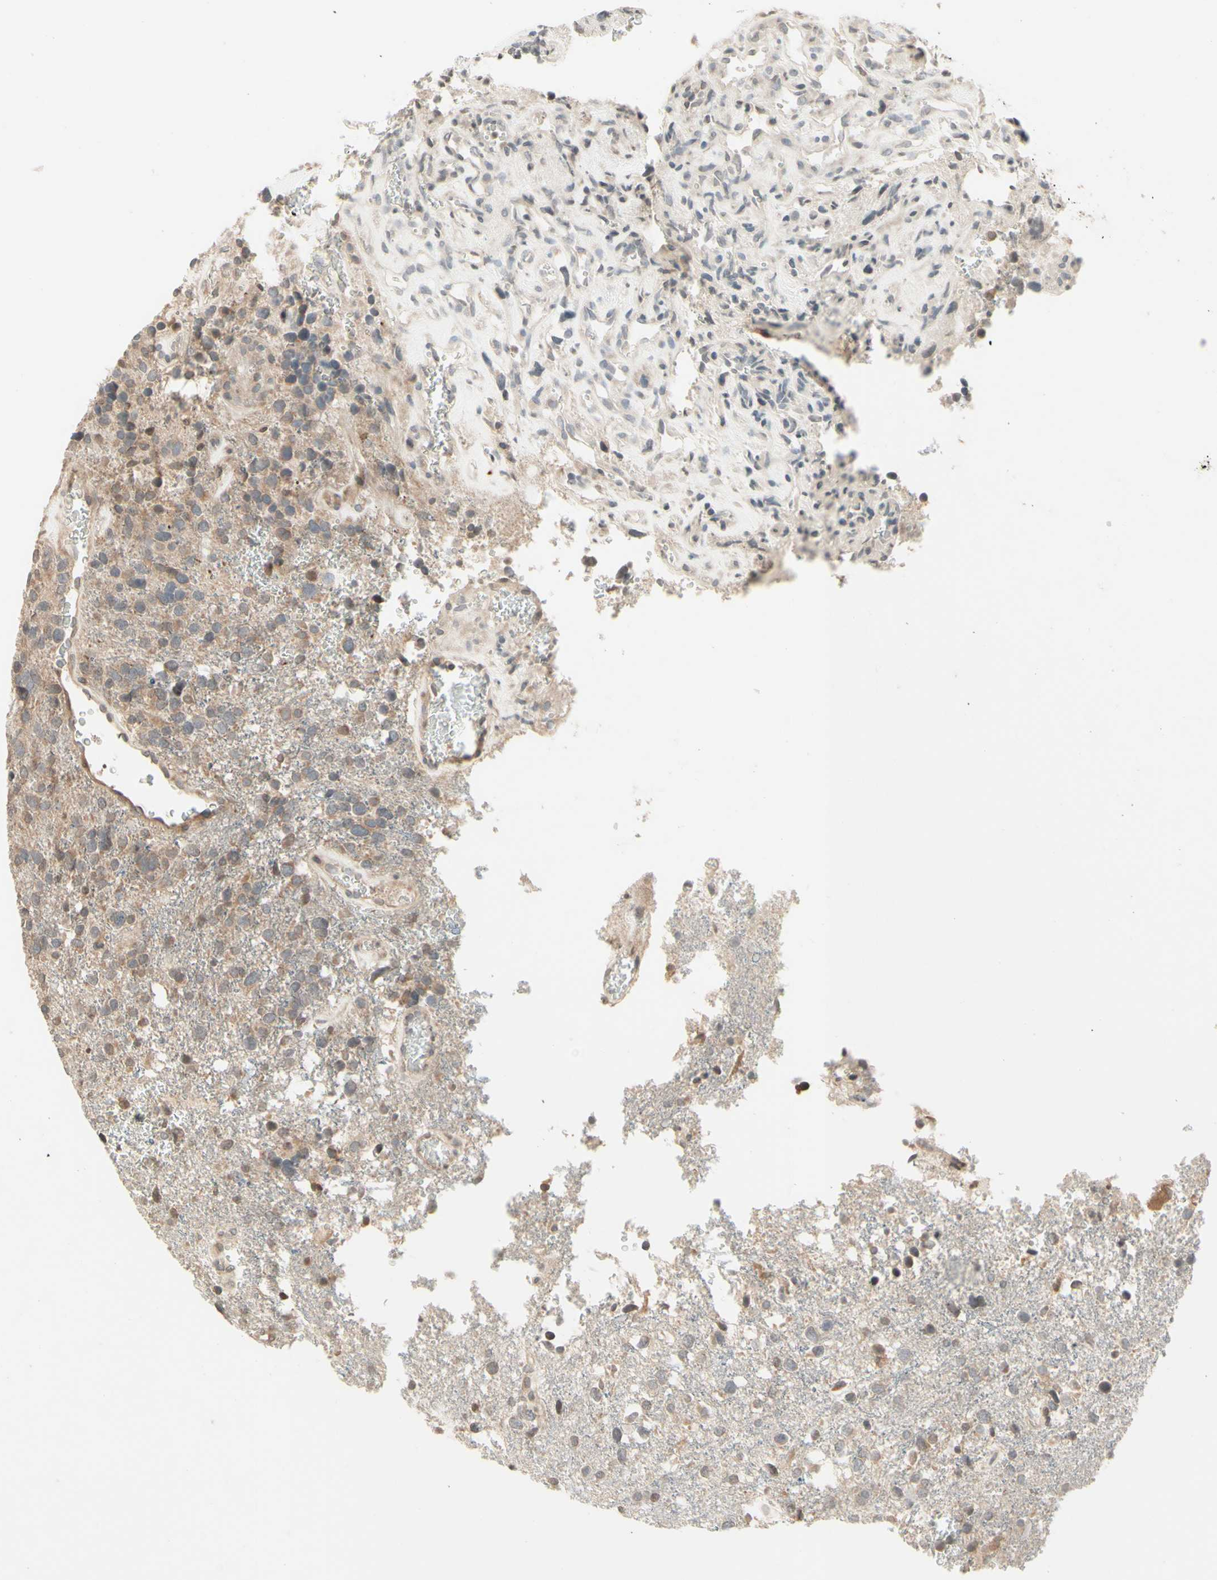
{"staining": {"intensity": "weak", "quantity": "25%-75%", "location": "cytoplasmic/membranous"}, "tissue": "glioma", "cell_type": "Tumor cells", "image_type": "cancer", "snomed": [{"axis": "morphology", "description": "Glioma, malignant, High grade"}, {"axis": "topography", "description": "Brain"}], "caption": "IHC staining of malignant high-grade glioma, which exhibits low levels of weak cytoplasmic/membranous expression in about 25%-75% of tumor cells indicating weak cytoplasmic/membranous protein positivity. The staining was performed using DAB (3,3'-diaminobenzidine) (brown) for protein detection and nuclei were counterstained in hematoxylin (blue).", "gene": "ZW10", "patient": {"sex": "female", "age": 58}}